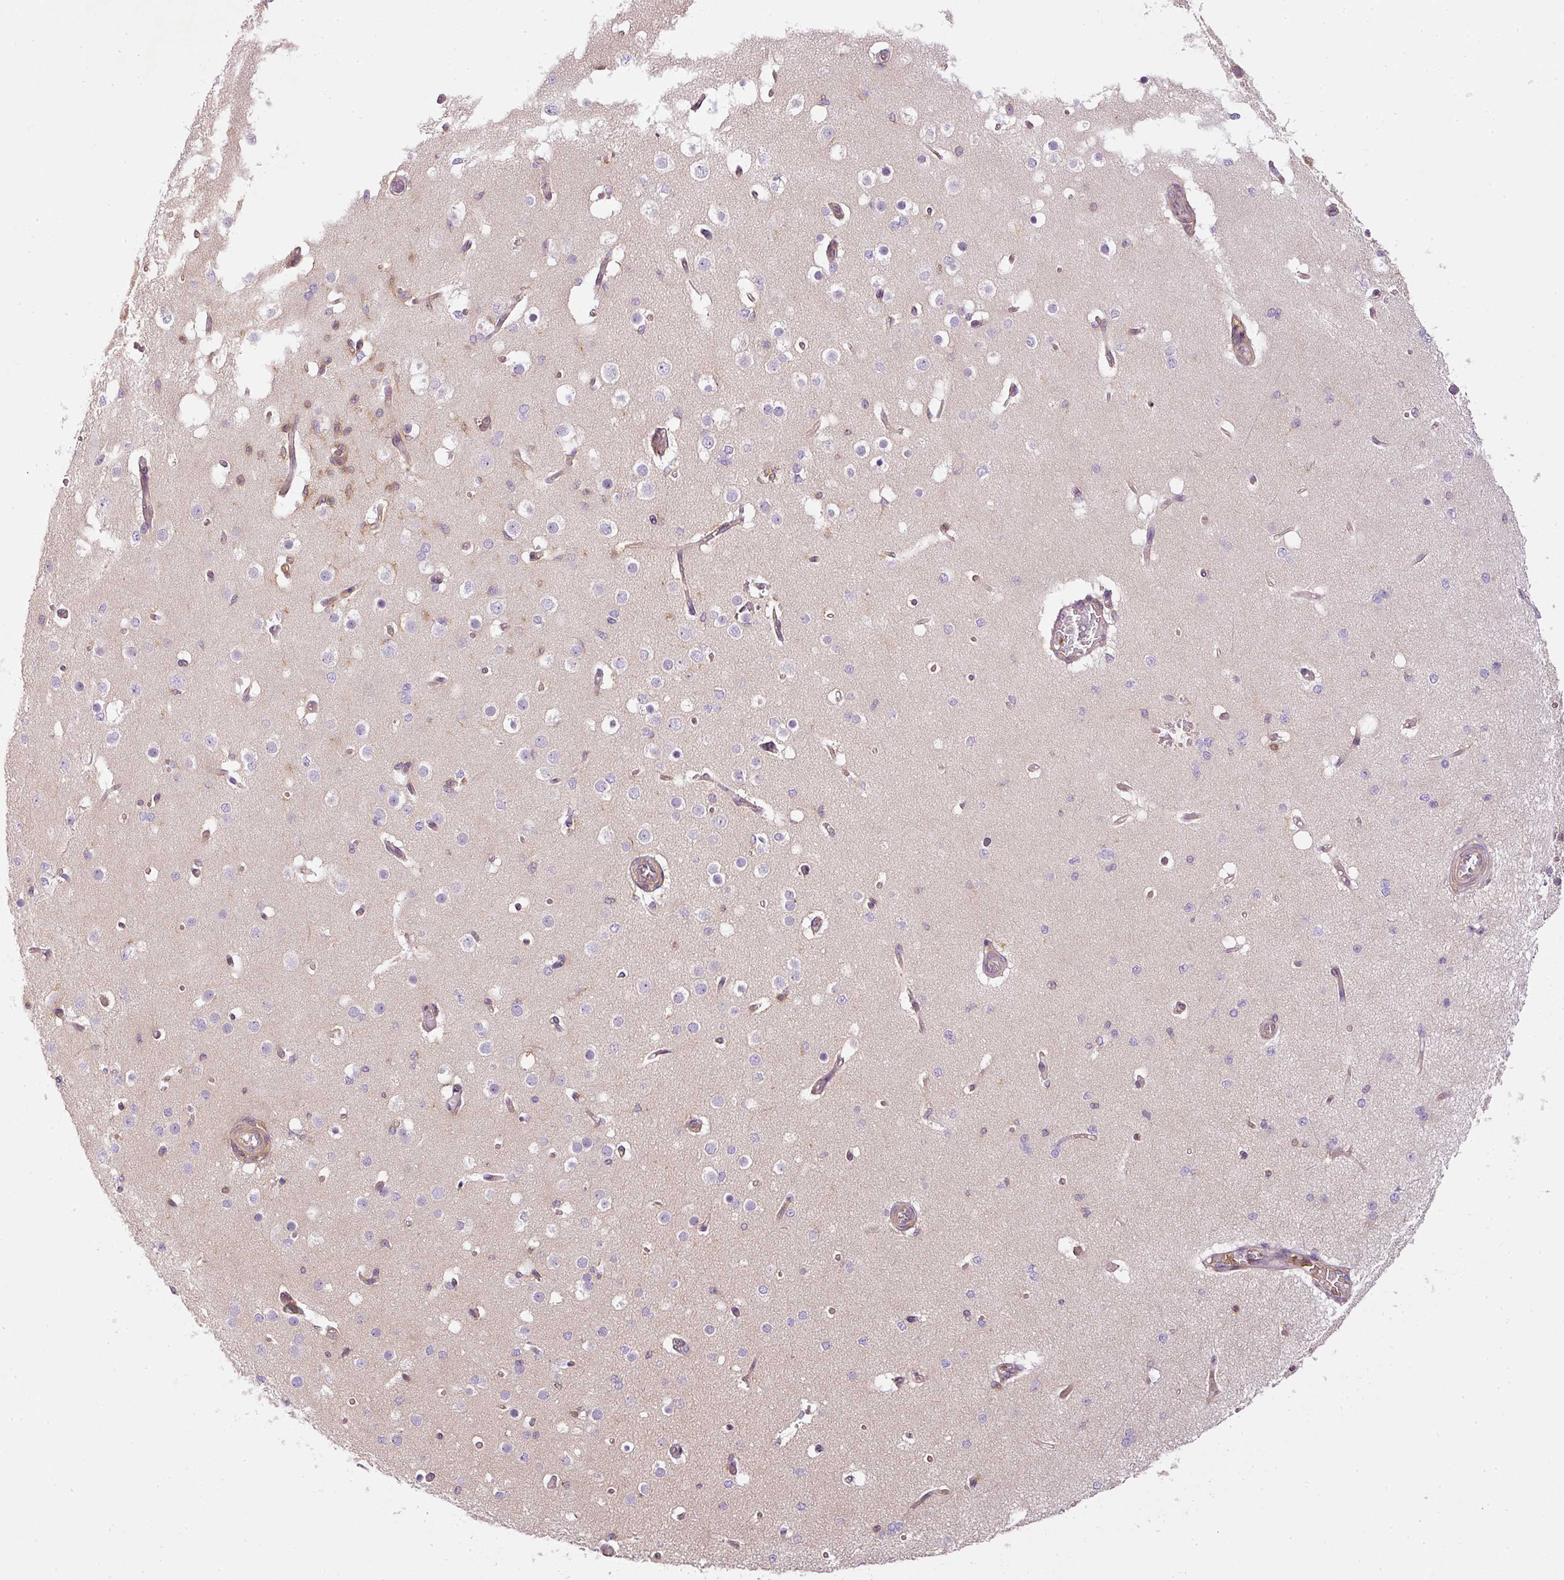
{"staining": {"intensity": "weak", "quantity": "25%-75%", "location": "cytoplasmic/membranous"}, "tissue": "cerebral cortex", "cell_type": "Endothelial cells", "image_type": "normal", "snomed": [{"axis": "morphology", "description": "Normal tissue, NOS"}, {"axis": "morphology", "description": "Inflammation, NOS"}, {"axis": "topography", "description": "Cerebral cortex"}], "caption": "DAB immunohistochemical staining of unremarkable cerebral cortex displays weak cytoplasmic/membranous protein positivity in about 25%-75% of endothelial cells. (Brightfield microscopy of DAB IHC at high magnification).", "gene": "TBC1D2B", "patient": {"sex": "male", "age": 6}}